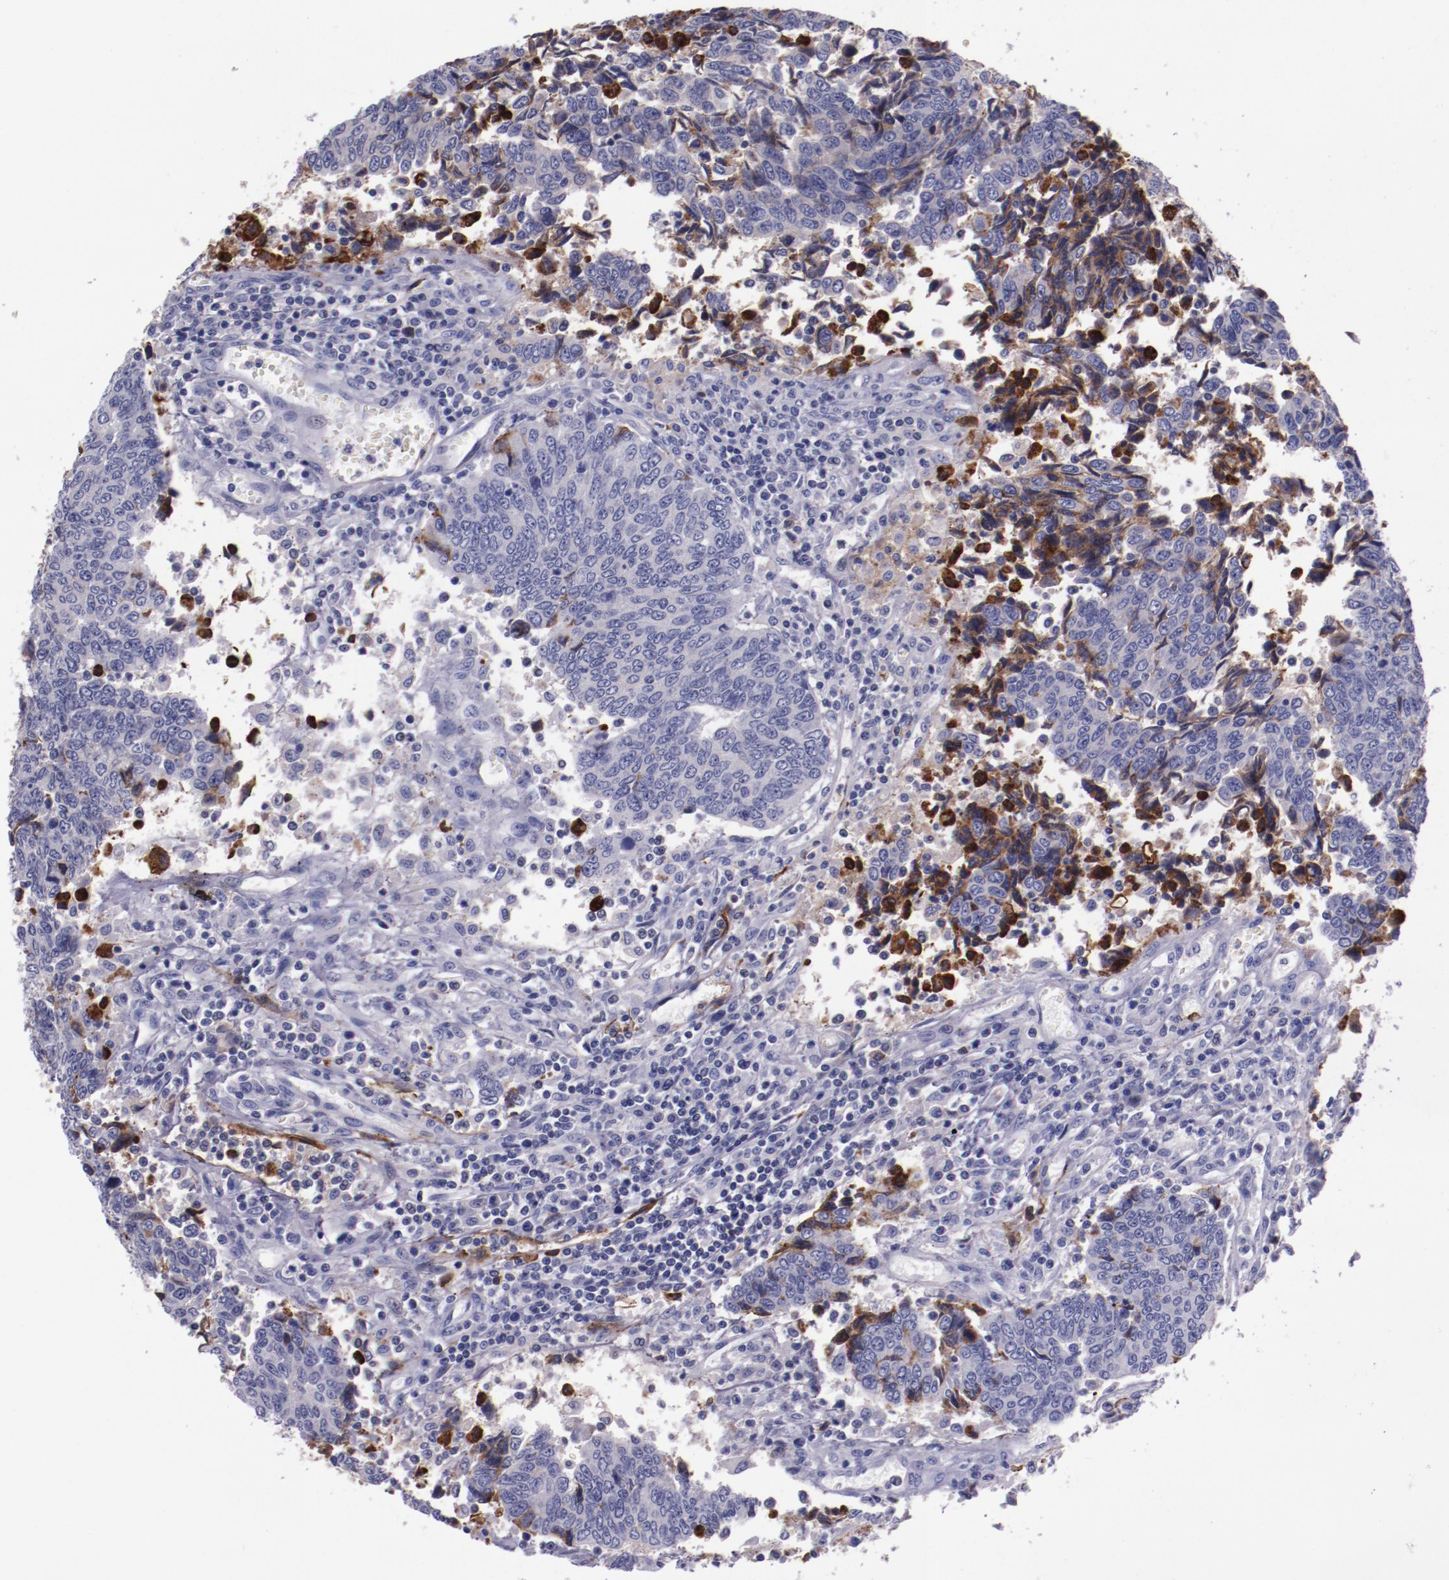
{"staining": {"intensity": "negative", "quantity": "none", "location": "none"}, "tissue": "urothelial cancer", "cell_type": "Tumor cells", "image_type": "cancer", "snomed": [{"axis": "morphology", "description": "Urothelial carcinoma, High grade"}, {"axis": "topography", "description": "Urinary bladder"}], "caption": "Immunohistochemical staining of human urothelial cancer shows no significant staining in tumor cells.", "gene": "APOH", "patient": {"sex": "male", "age": 86}}